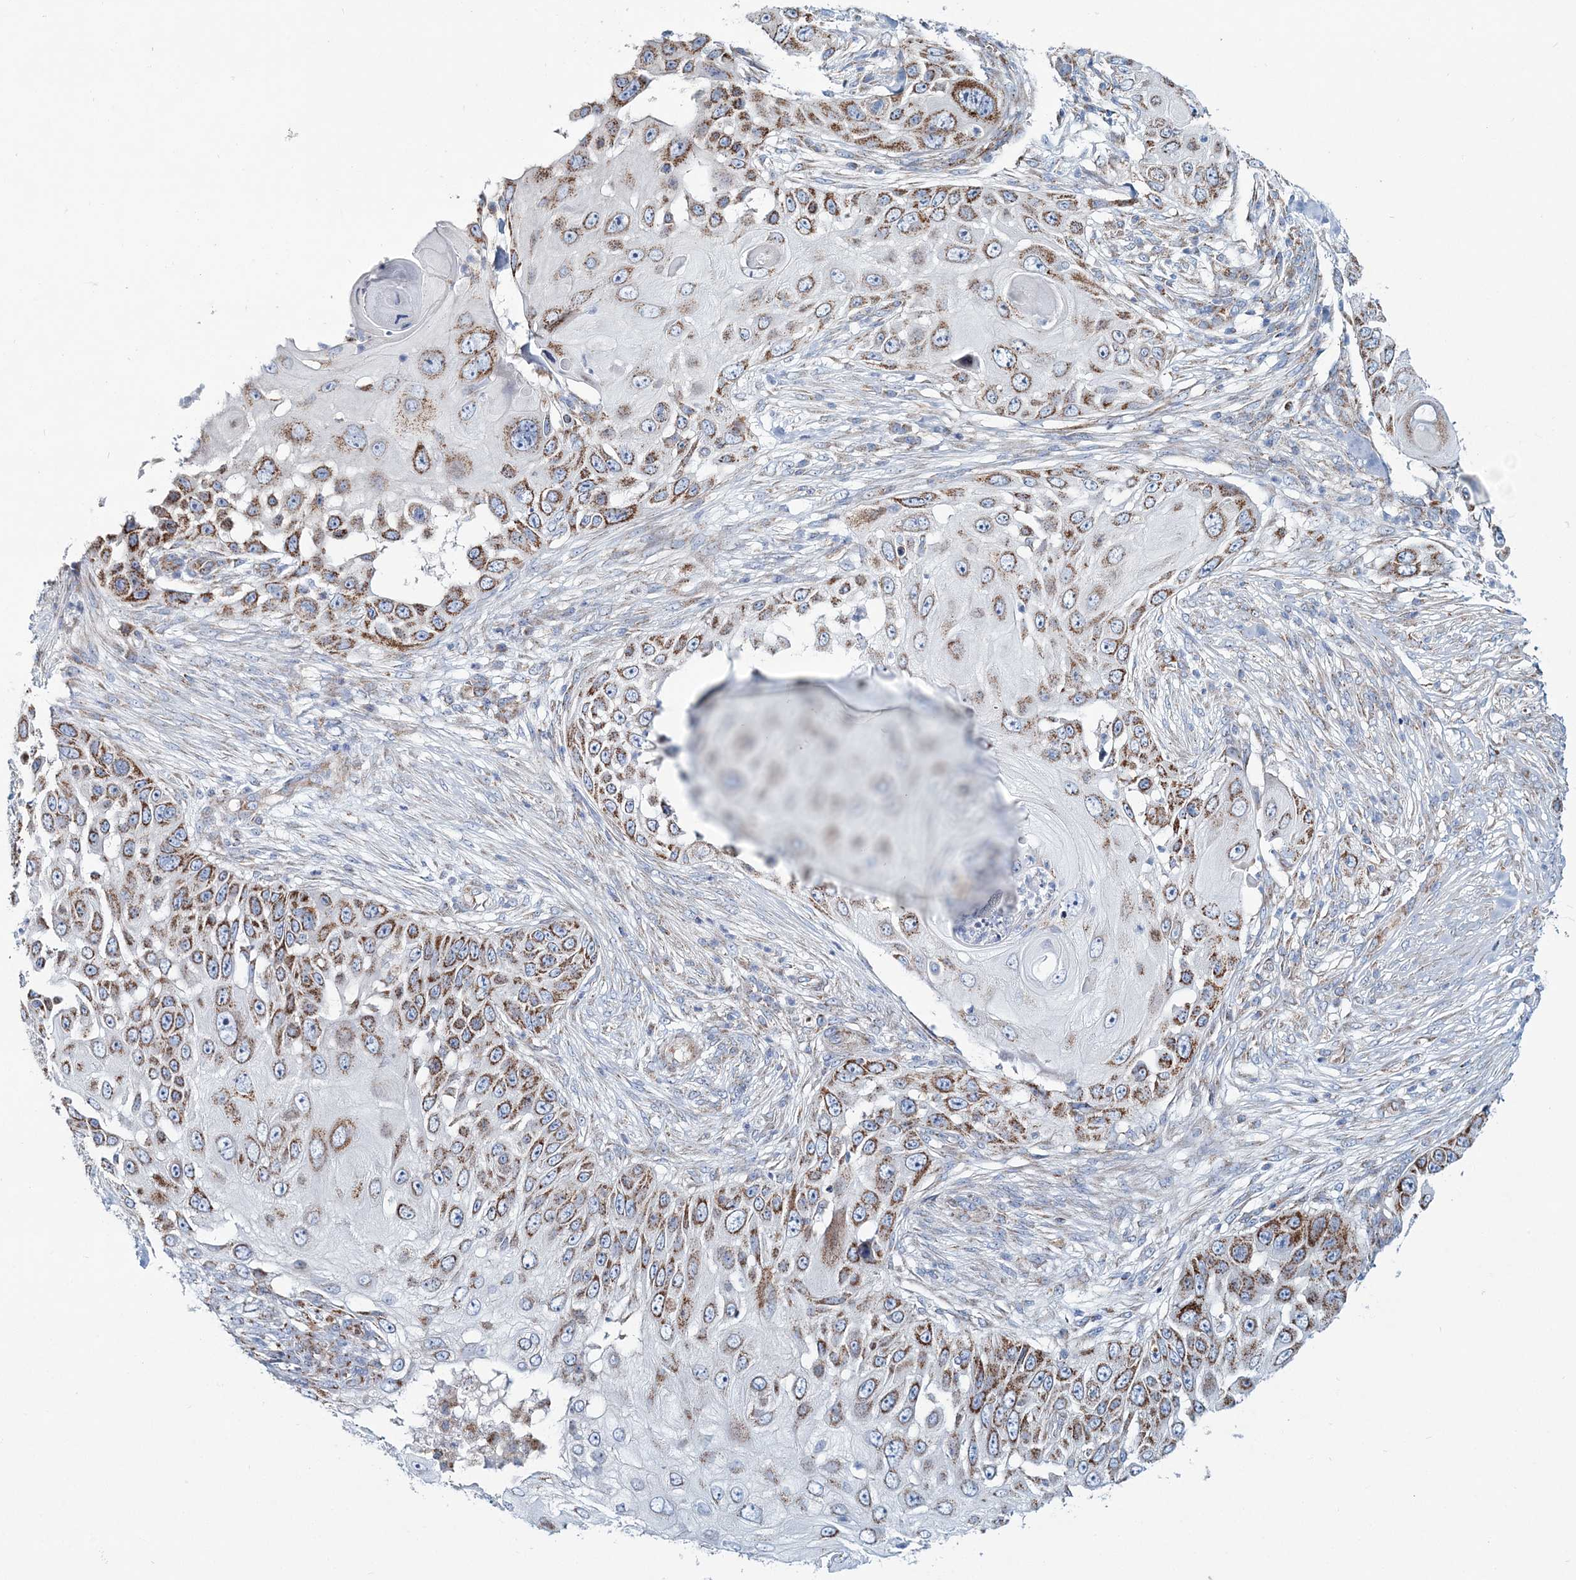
{"staining": {"intensity": "moderate", "quantity": ">75%", "location": "cytoplasmic/membranous"}, "tissue": "skin cancer", "cell_type": "Tumor cells", "image_type": "cancer", "snomed": [{"axis": "morphology", "description": "Squamous cell carcinoma, NOS"}, {"axis": "topography", "description": "Skin"}], "caption": "Immunohistochemical staining of human skin squamous cell carcinoma reveals medium levels of moderate cytoplasmic/membranous protein expression in approximately >75% of tumor cells. (Brightfield microscopy of DAB IHC at high magnification).", "gene": "ARHGAP6", "patient": {"sex": "female", "age": 44}}